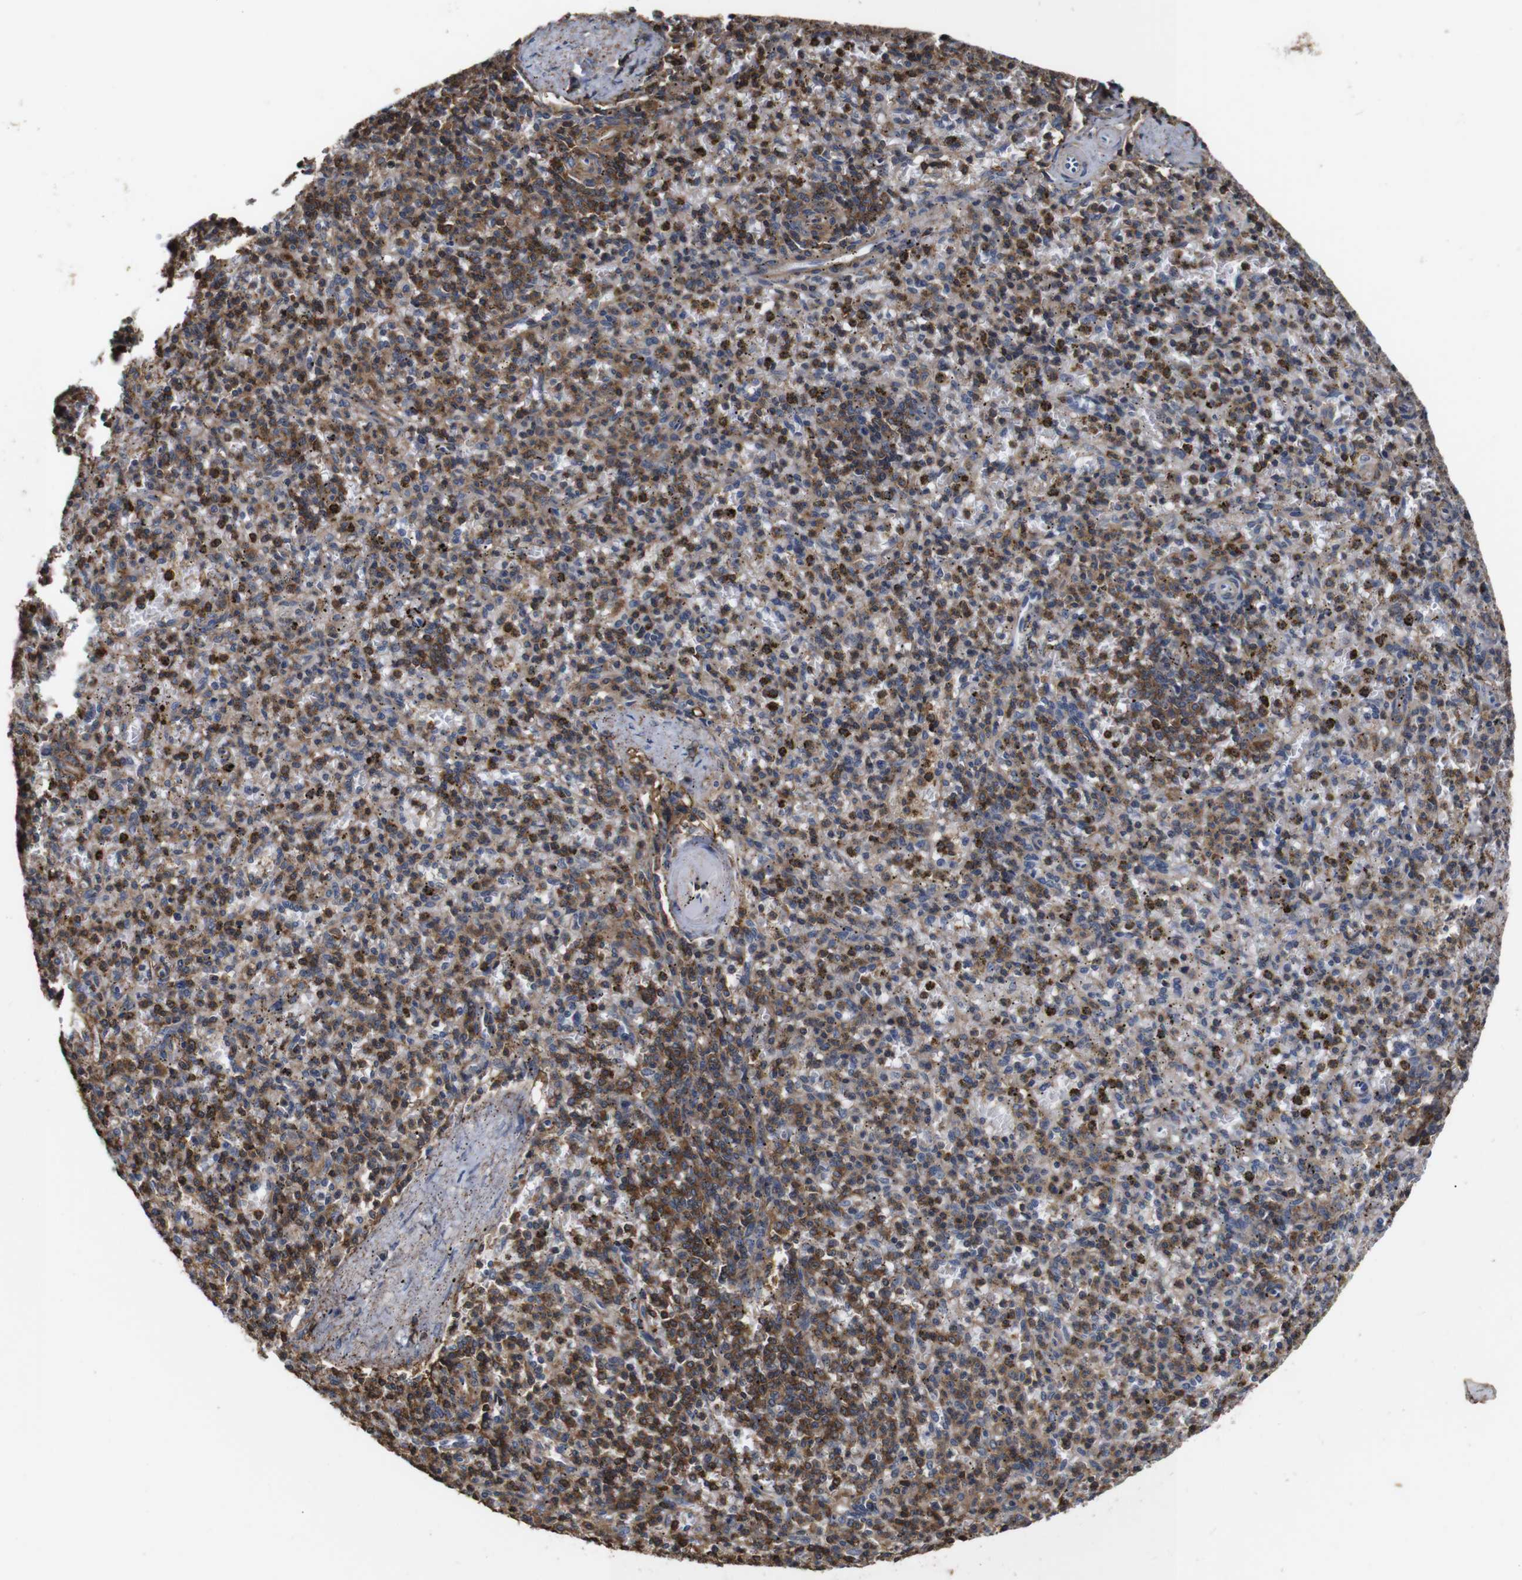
{"staining": {"intensity": "moderate", "quantity": ">75%", "location": "cytoplasmic/membranous"}, "tissue": "spleen", "cell_type": "Cells in red pulp", "image_type": "normal", "snomed": [{"axis": "morphology", "description": "Normal tissue, NOS"}, {"axis": "topography", "description": "Spleen"}], "caption": "Brown immunohistochemical staining in unremarkable human spleen reveals moderate cytoplasmic/membranous staining in about >75% of cells in red pulp. (brown staining indicates protein expression, while blue staining denotes nuclei).", "gene": "PI4KA", "patient": {"sex": "male", "age": 72}}